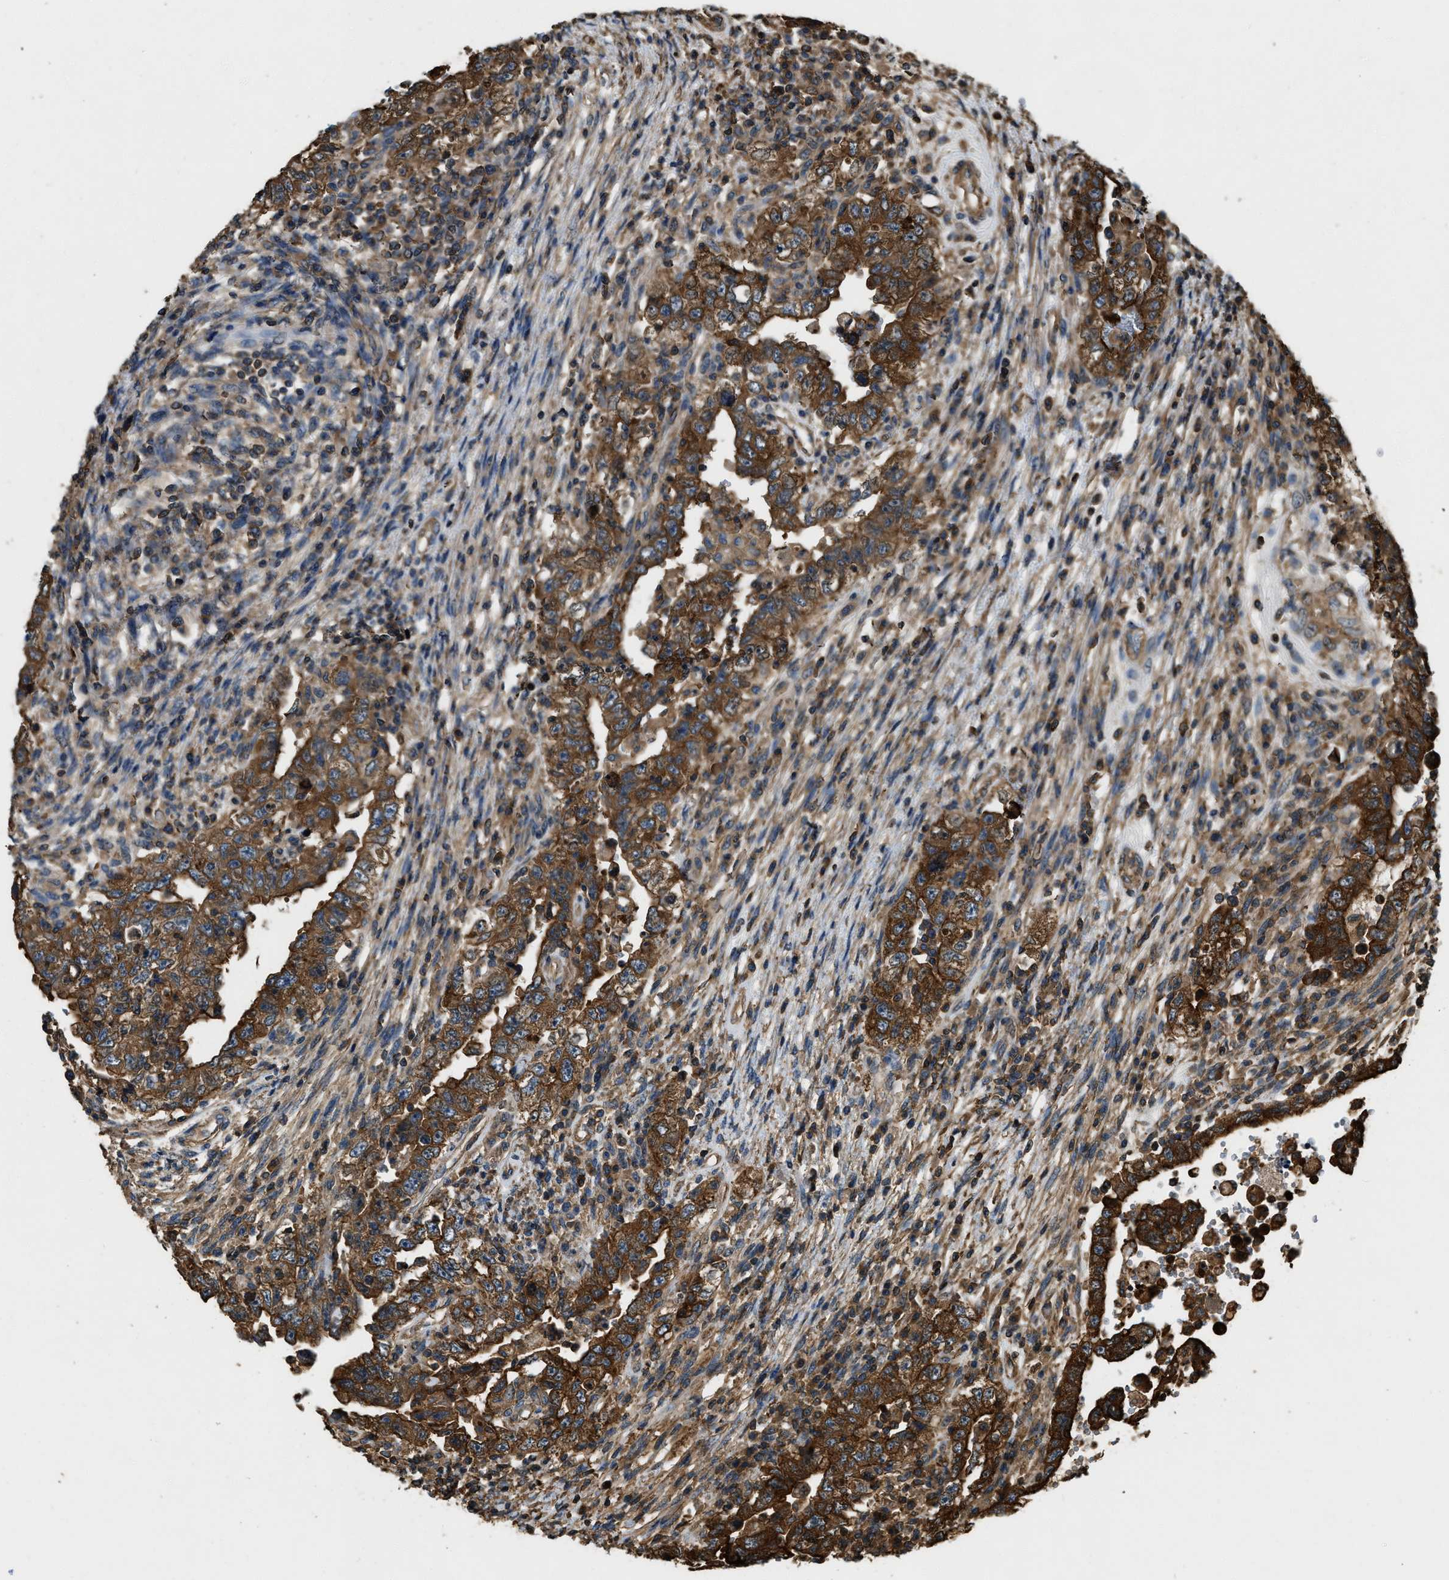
{"staining": {"intensity": "strong", "quantity": ">75%", "location": "cytoplasmic/membranous"}, "tissue": "testis cancer", "cell_type": "Tumor cells", "image_type": "cancer", "snomed": [{"axis": "morphology", "description": "Carcinoma, Embryonal, NOS"}, {"axis": "topography", "description": "Testis"}], "caption": "About >75% of tumor cells in embryonal carcinoma (testis) demonstrate strong cytoplasmic/membranous protein staining as visualized by brown immunohistochemical staining.", "gene": "YARS1", "patient": {"sex": "male", "age": 26}}